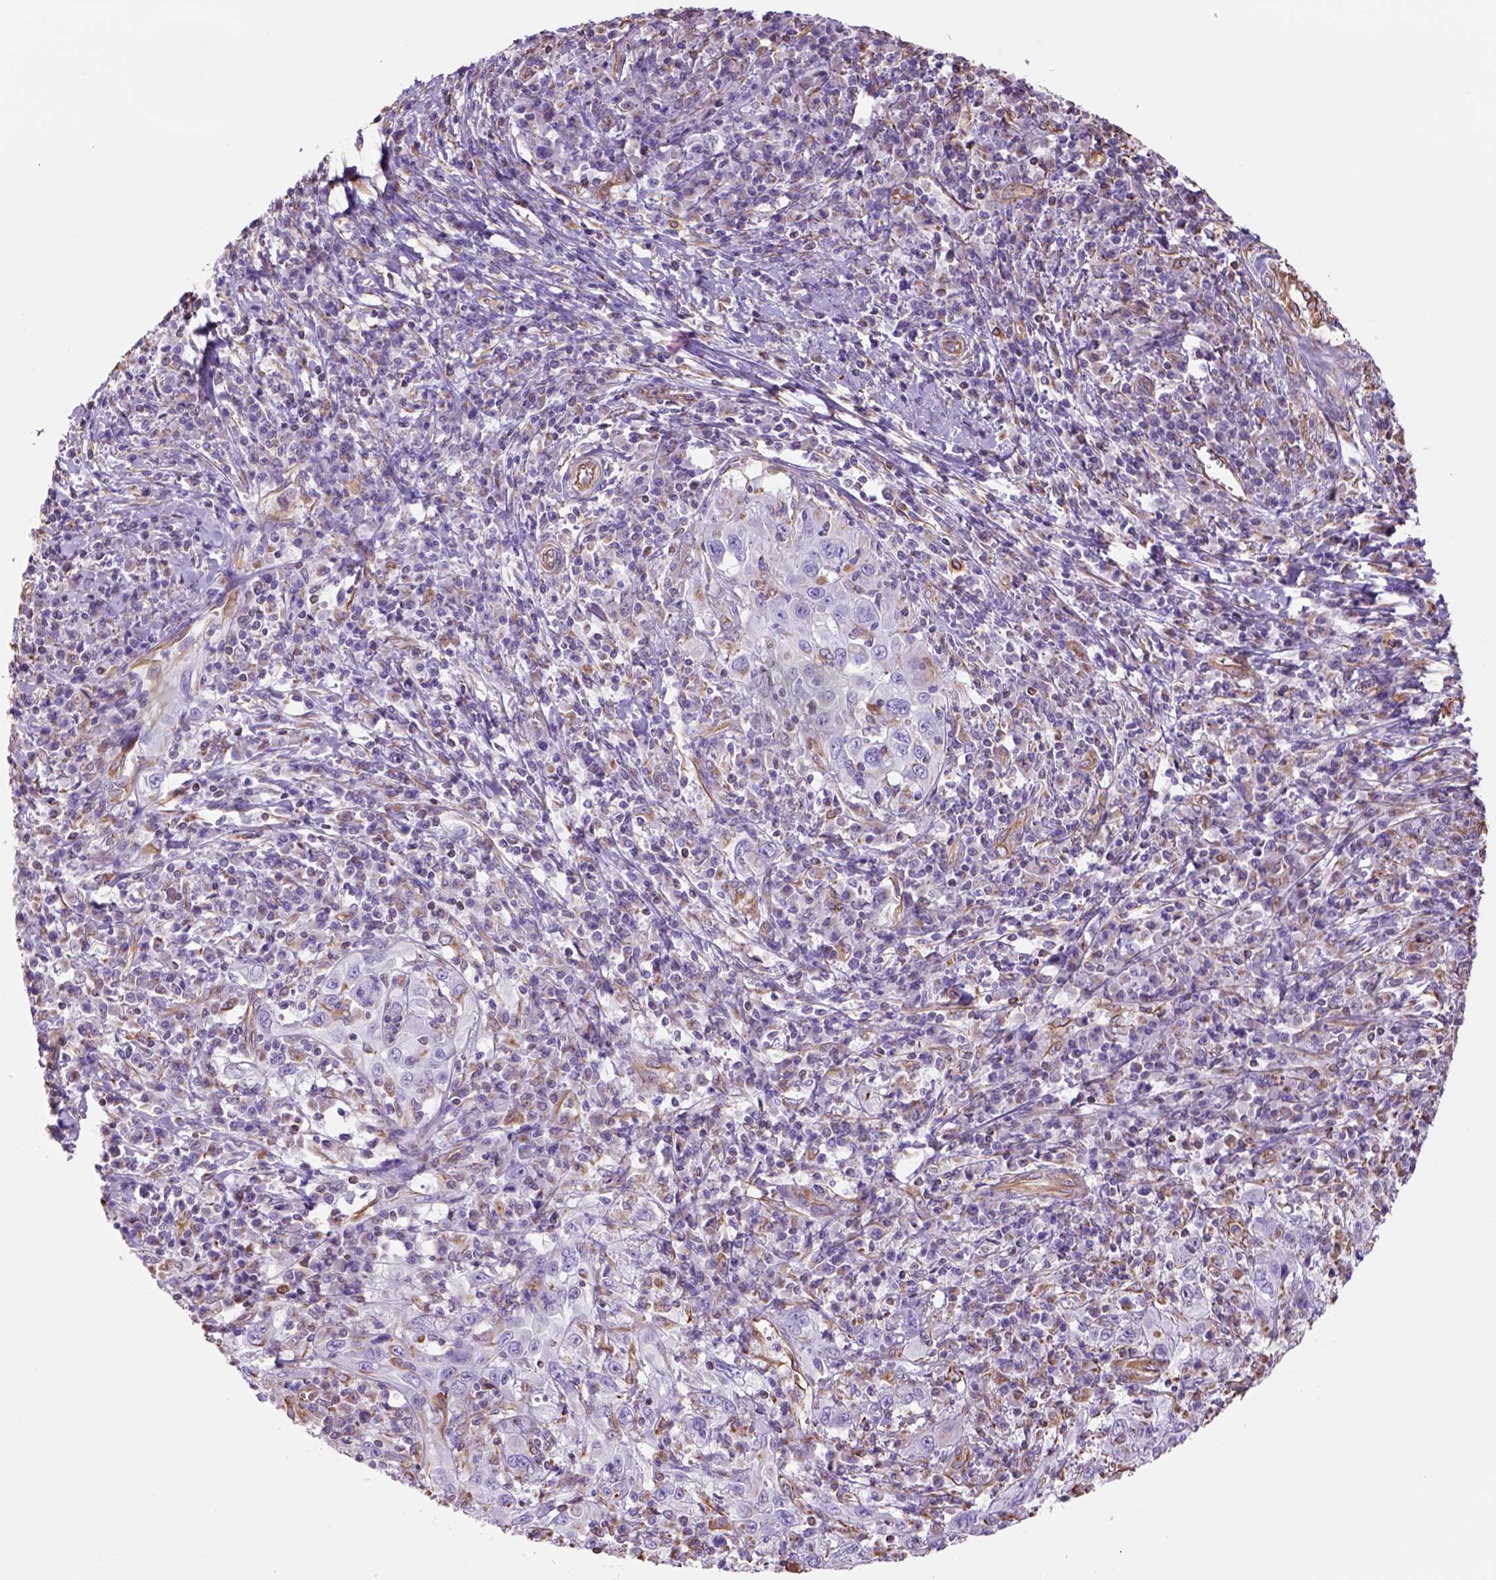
{"staining": {"intensity": "negative", "quantity": "none", "location": "none"}, "tissue": "cervical cancer", "cell_type": "Tumor cells", "image_type": "cancer", "snomed": [{"axis": "morphology", "description": "Squamous cell carcinoma, NOS"}, {"axis": "topography", "description": "Cervix"}], "caption": "Protein analysis of squamous cell carcinoma (cervical) reveals no significant expression in tumor cells.", "gene": "ZZZ3", "patient": {"sex": "female", "age": 46}}